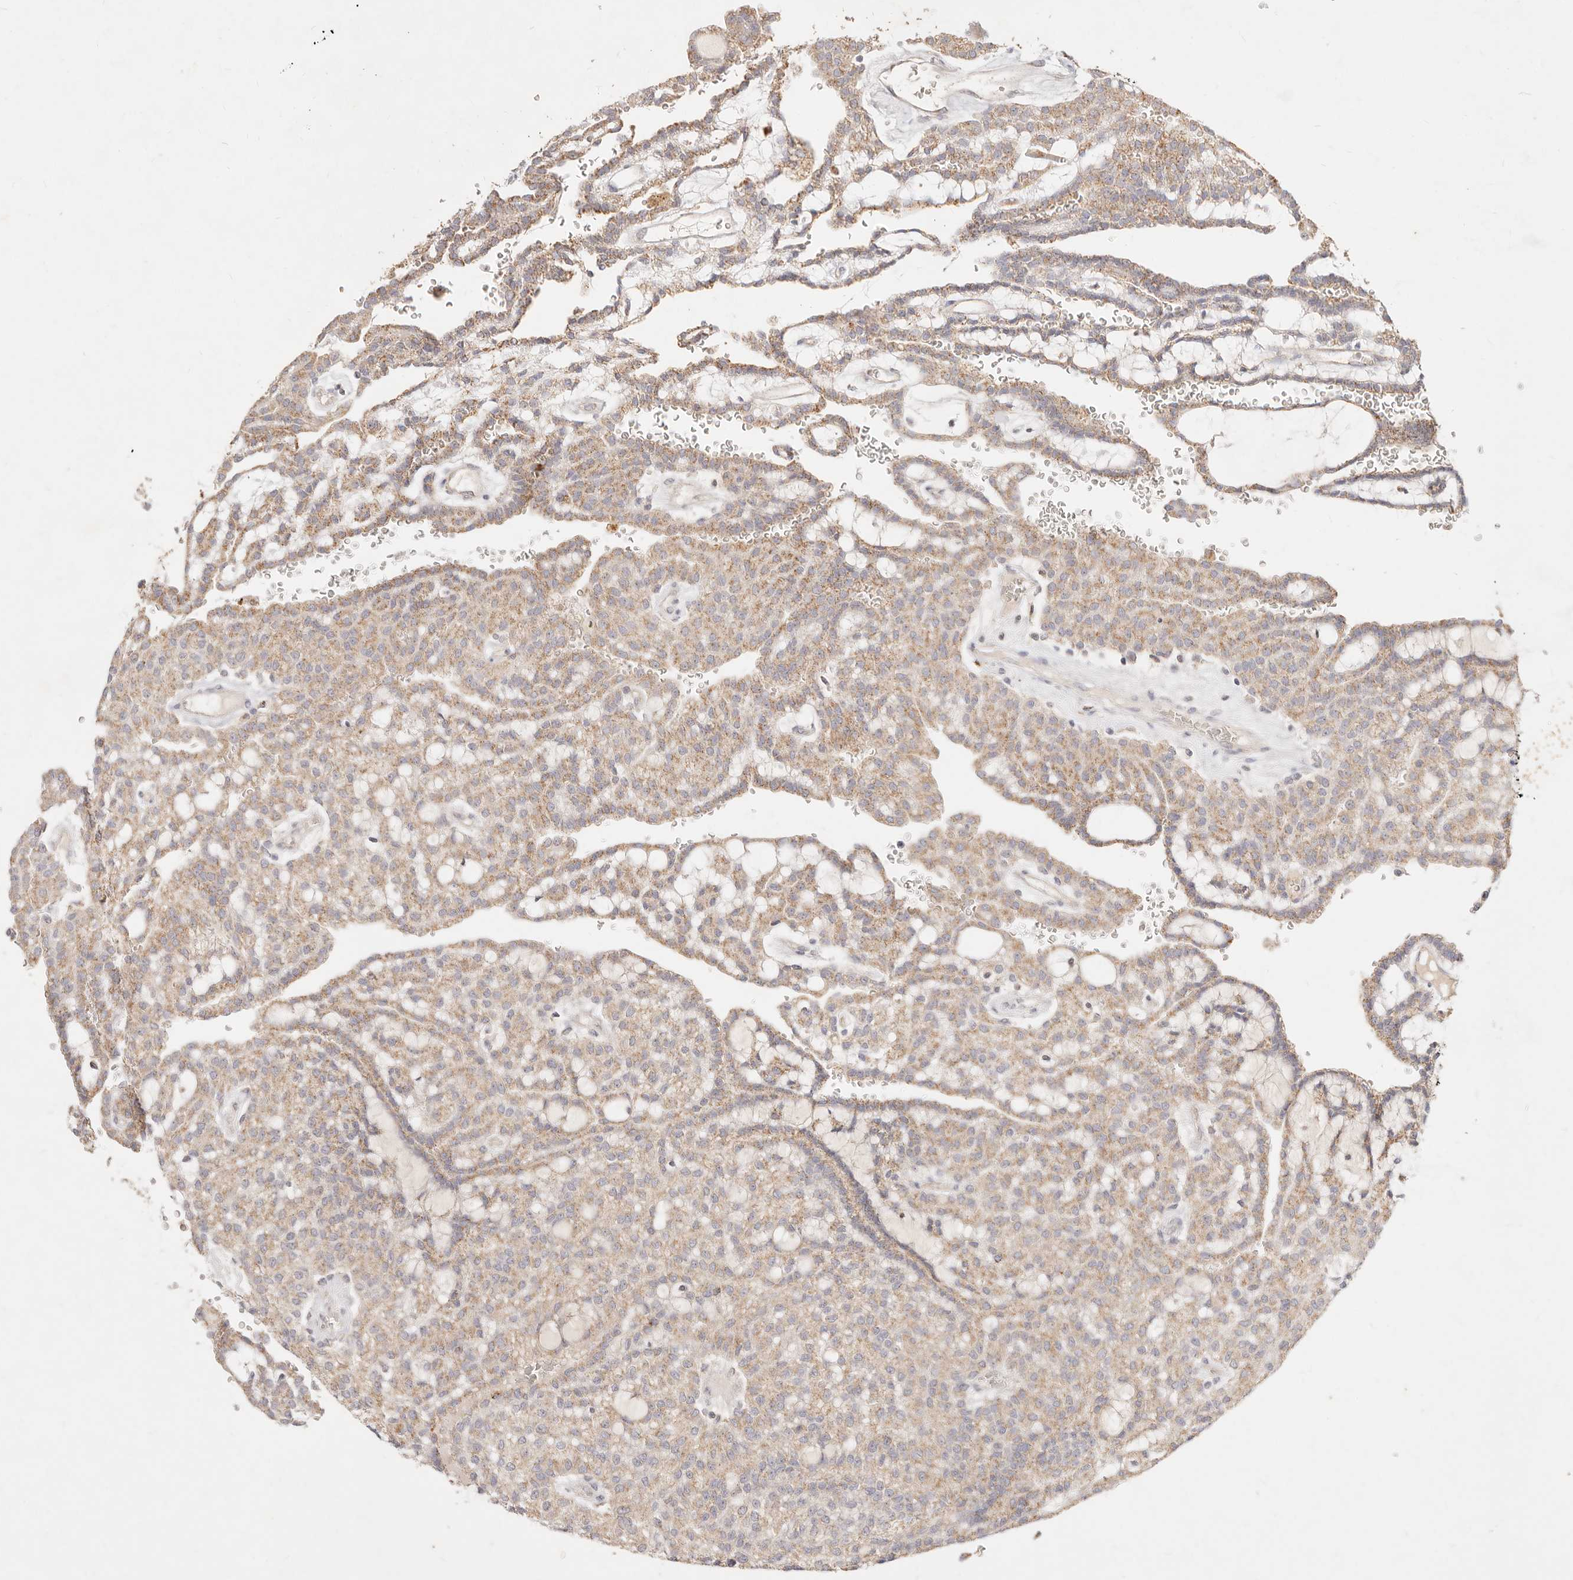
{"staining": {"intensity": "weak", "quantity": ">75%", "location": "cytoplasmic/membranous"}, "tissue": "renal cancer", "cell_type": "Tumor cells", "image_type": "cancer", "snomed": [{"axis": "morphology", "description": "Adenocarcinoma, NOS"}, {"axis": "topography", "description": "Kidney"}], "caption": "Renal cancer (adenocarcinoma) stained for a protein exhibits weak cytoplasmic/membranous positivity in tumor cells.", "gene": "ACOX1", "patient": {"sex": "male", "age": 63}}